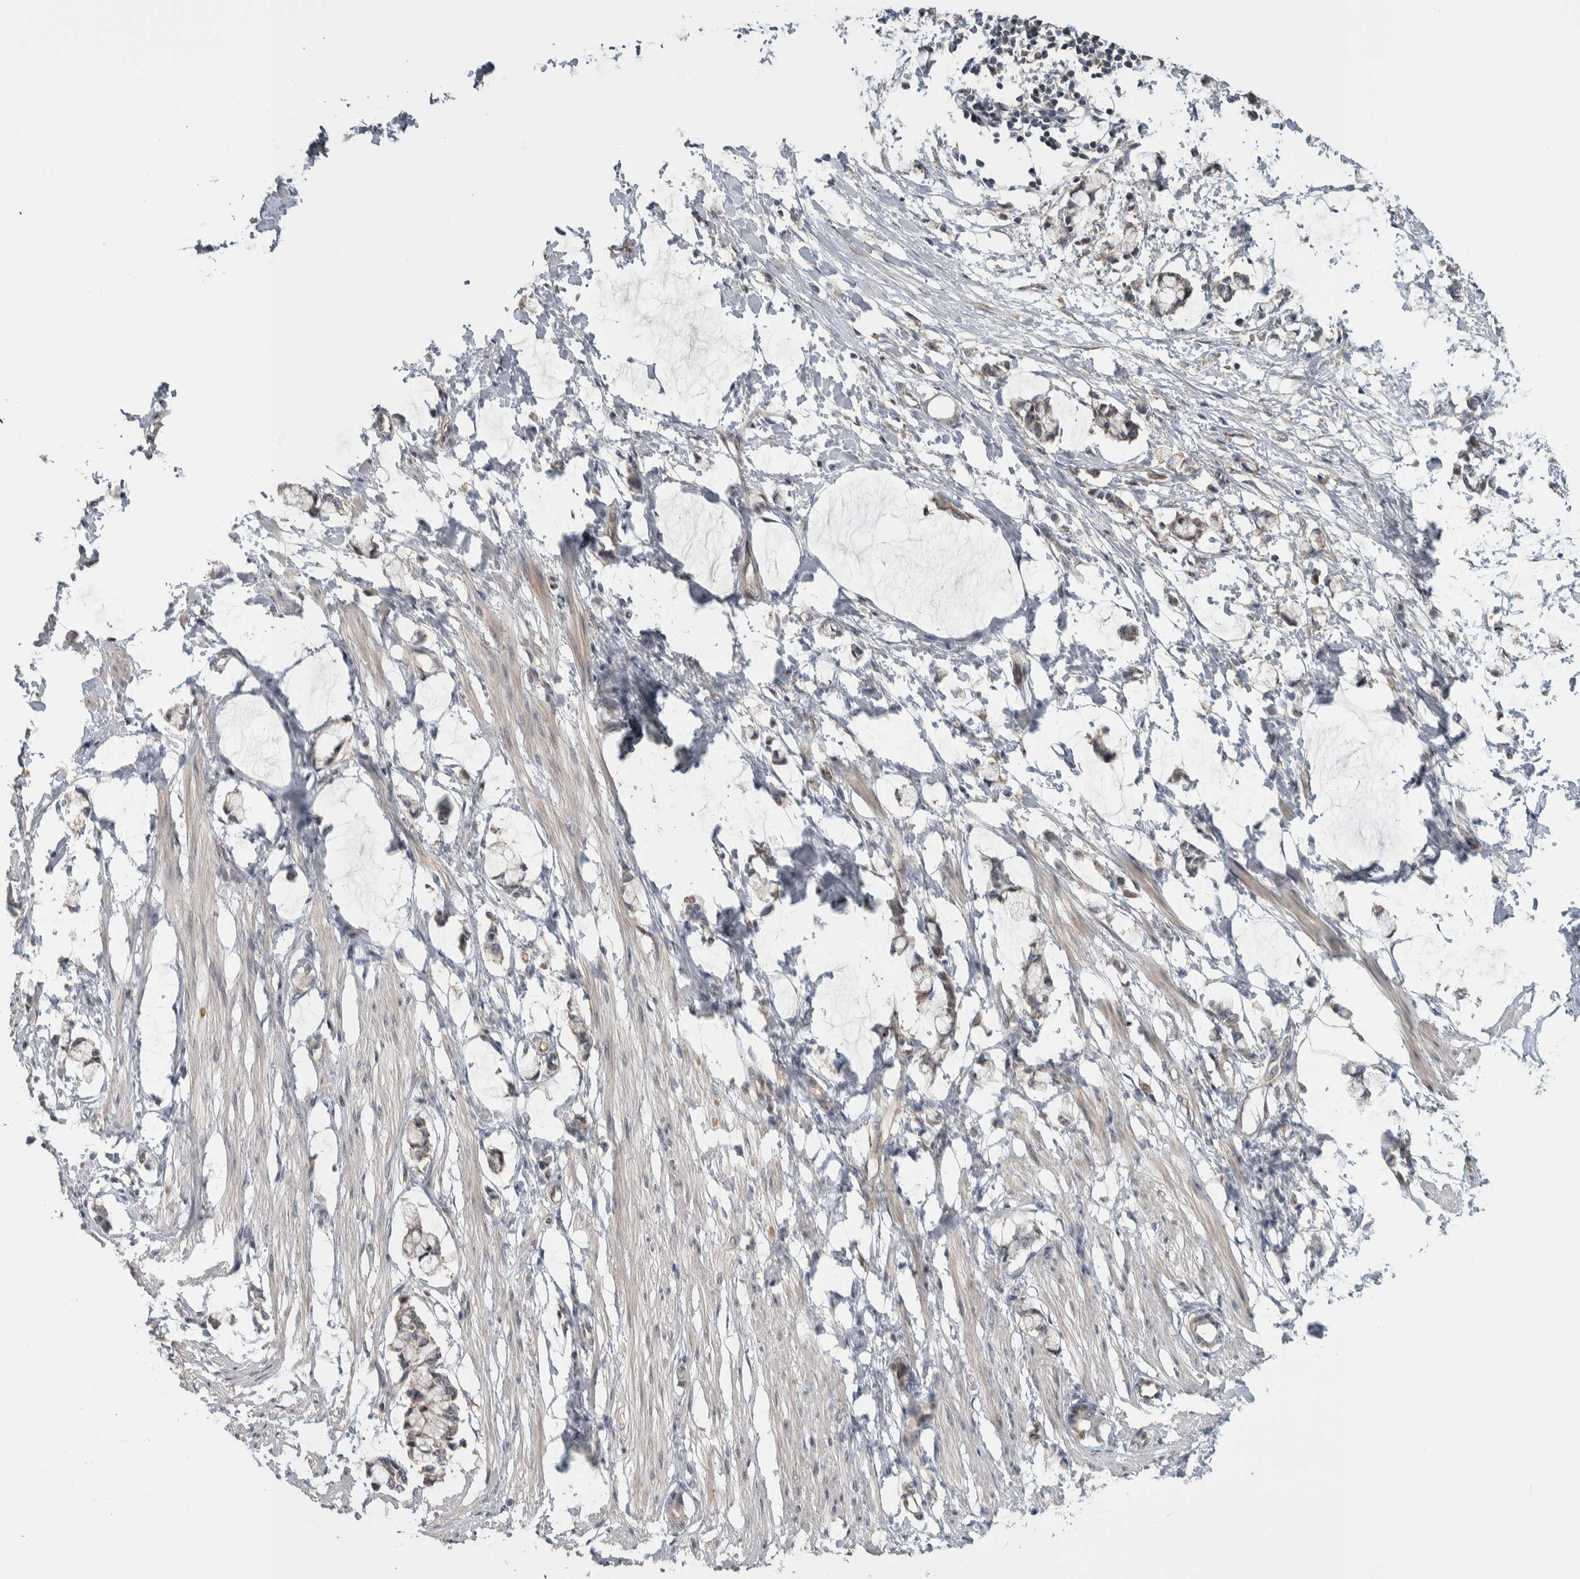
{"staining": {"intensity": "negative", "quantity": "none", "location": "none"}, "tissue": "smooth muscle", "cell_type": "Smooth muscle cells", "image_type": "normal", "snomed": [{"axis": "morphology", "description": "Normal tissue, NOS"}, {"axis": "morphology", "description": "Adenocarcinoma, NOS"}, {"axis": "topography", "description": "Smooth muscle"}, {"axis": "topography", "description": "Colon"}], "caption": "IHC photomicrograph of benign smooth muscle stained for a protein (brown), which shows no expression in smooth muscle cells.", "gene": "PRDM4", "patient": {"sex": "male", "age": 14}}